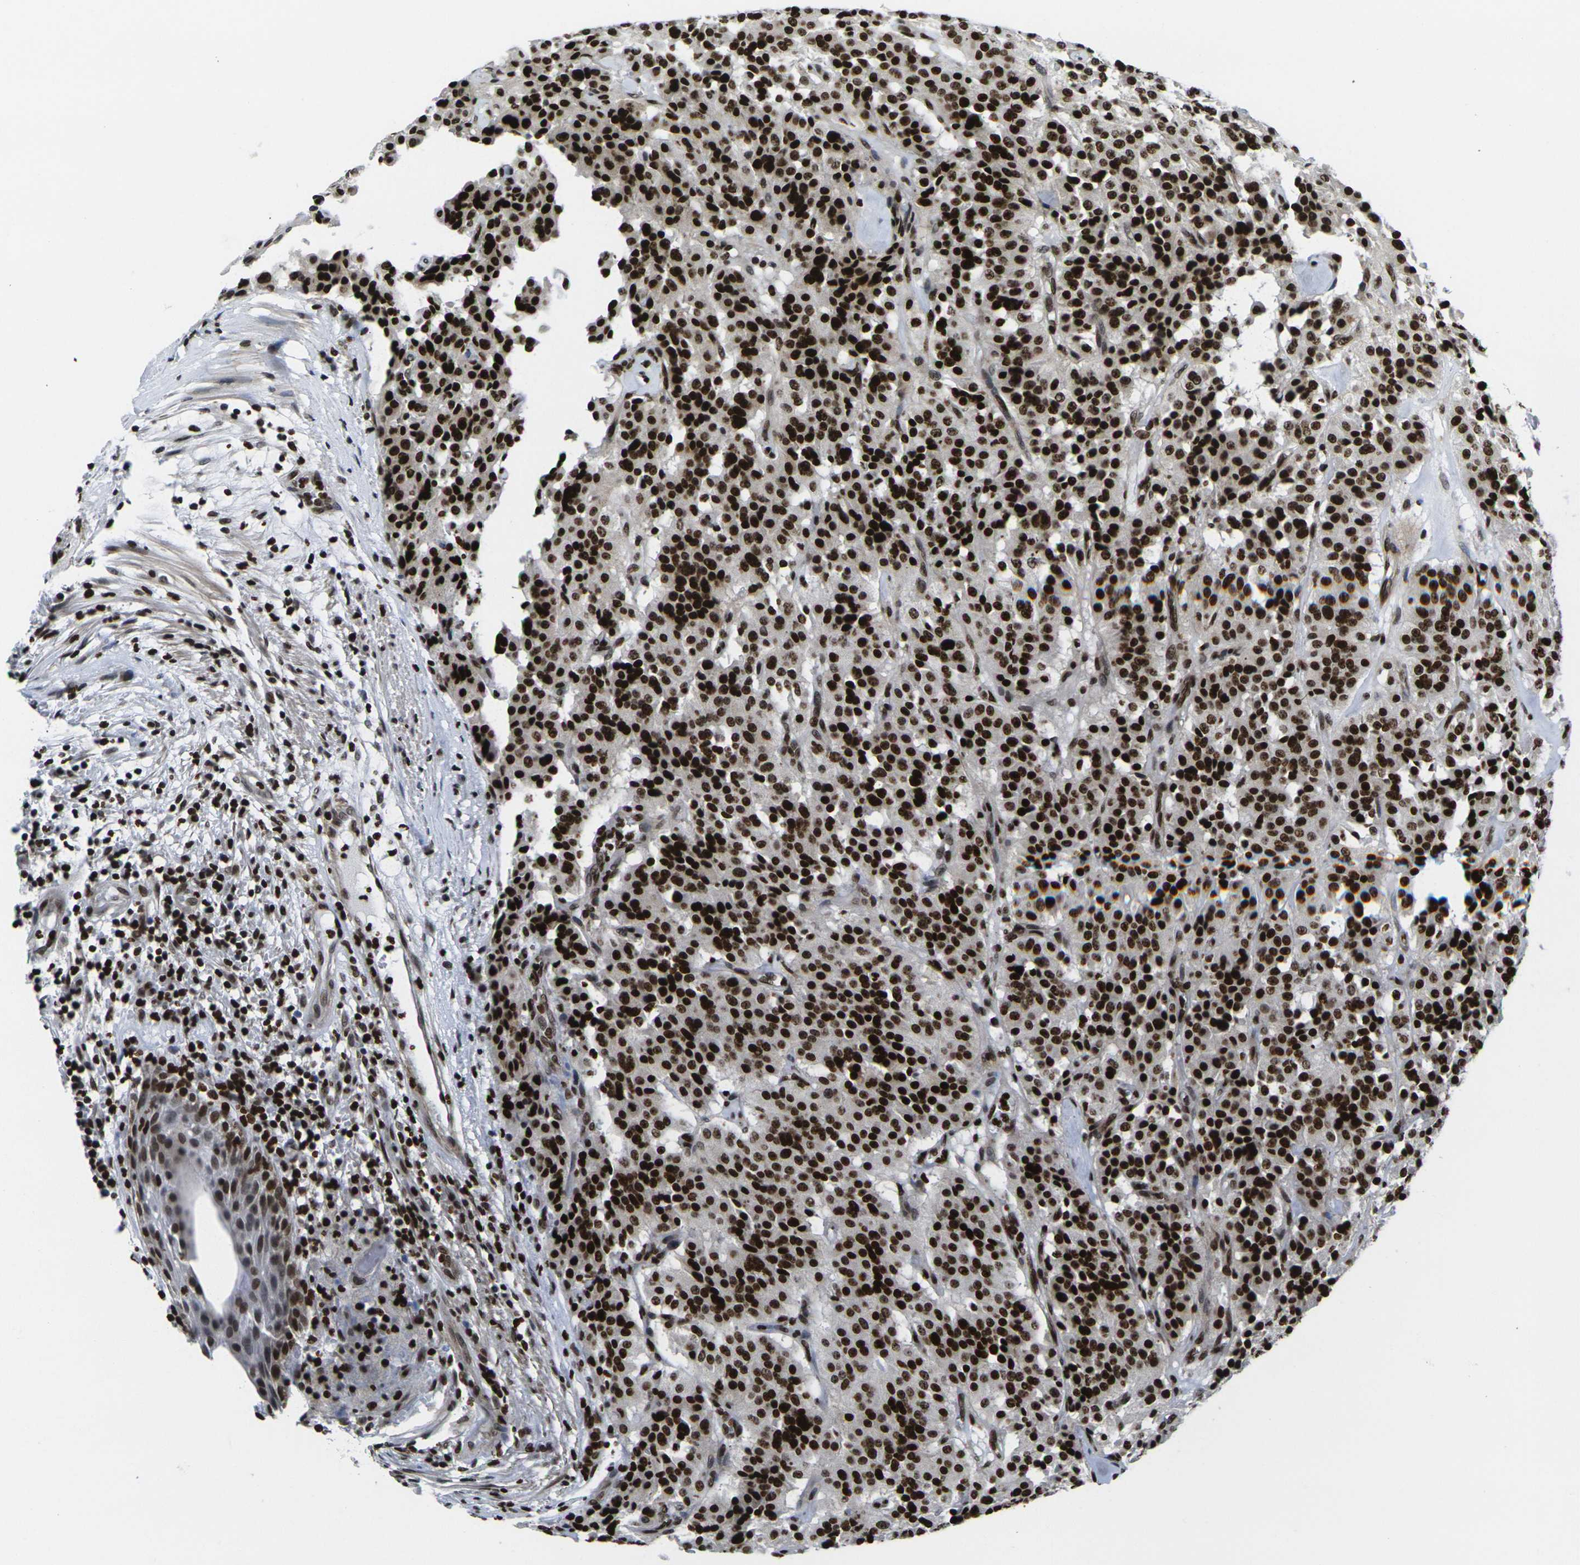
{"staining": {"intensity": "strong", "quantity": ">75%", "location": "nuclear"}, "tissue": "carcinoid", "cell_type": "Tumor cells", "image_type": "cancer", "snomed": [{"axis": "morphology", "description": "Carcinoid, malignant, NOS"}, {"axis": "topography", "description": "Lung"}], "caption": "Carcinoid tissue demonstrates strong nuclear positivity in about >75% of tumor cells", "gene": "H1-10", "patient": {"sex": "male", "age": 30}}